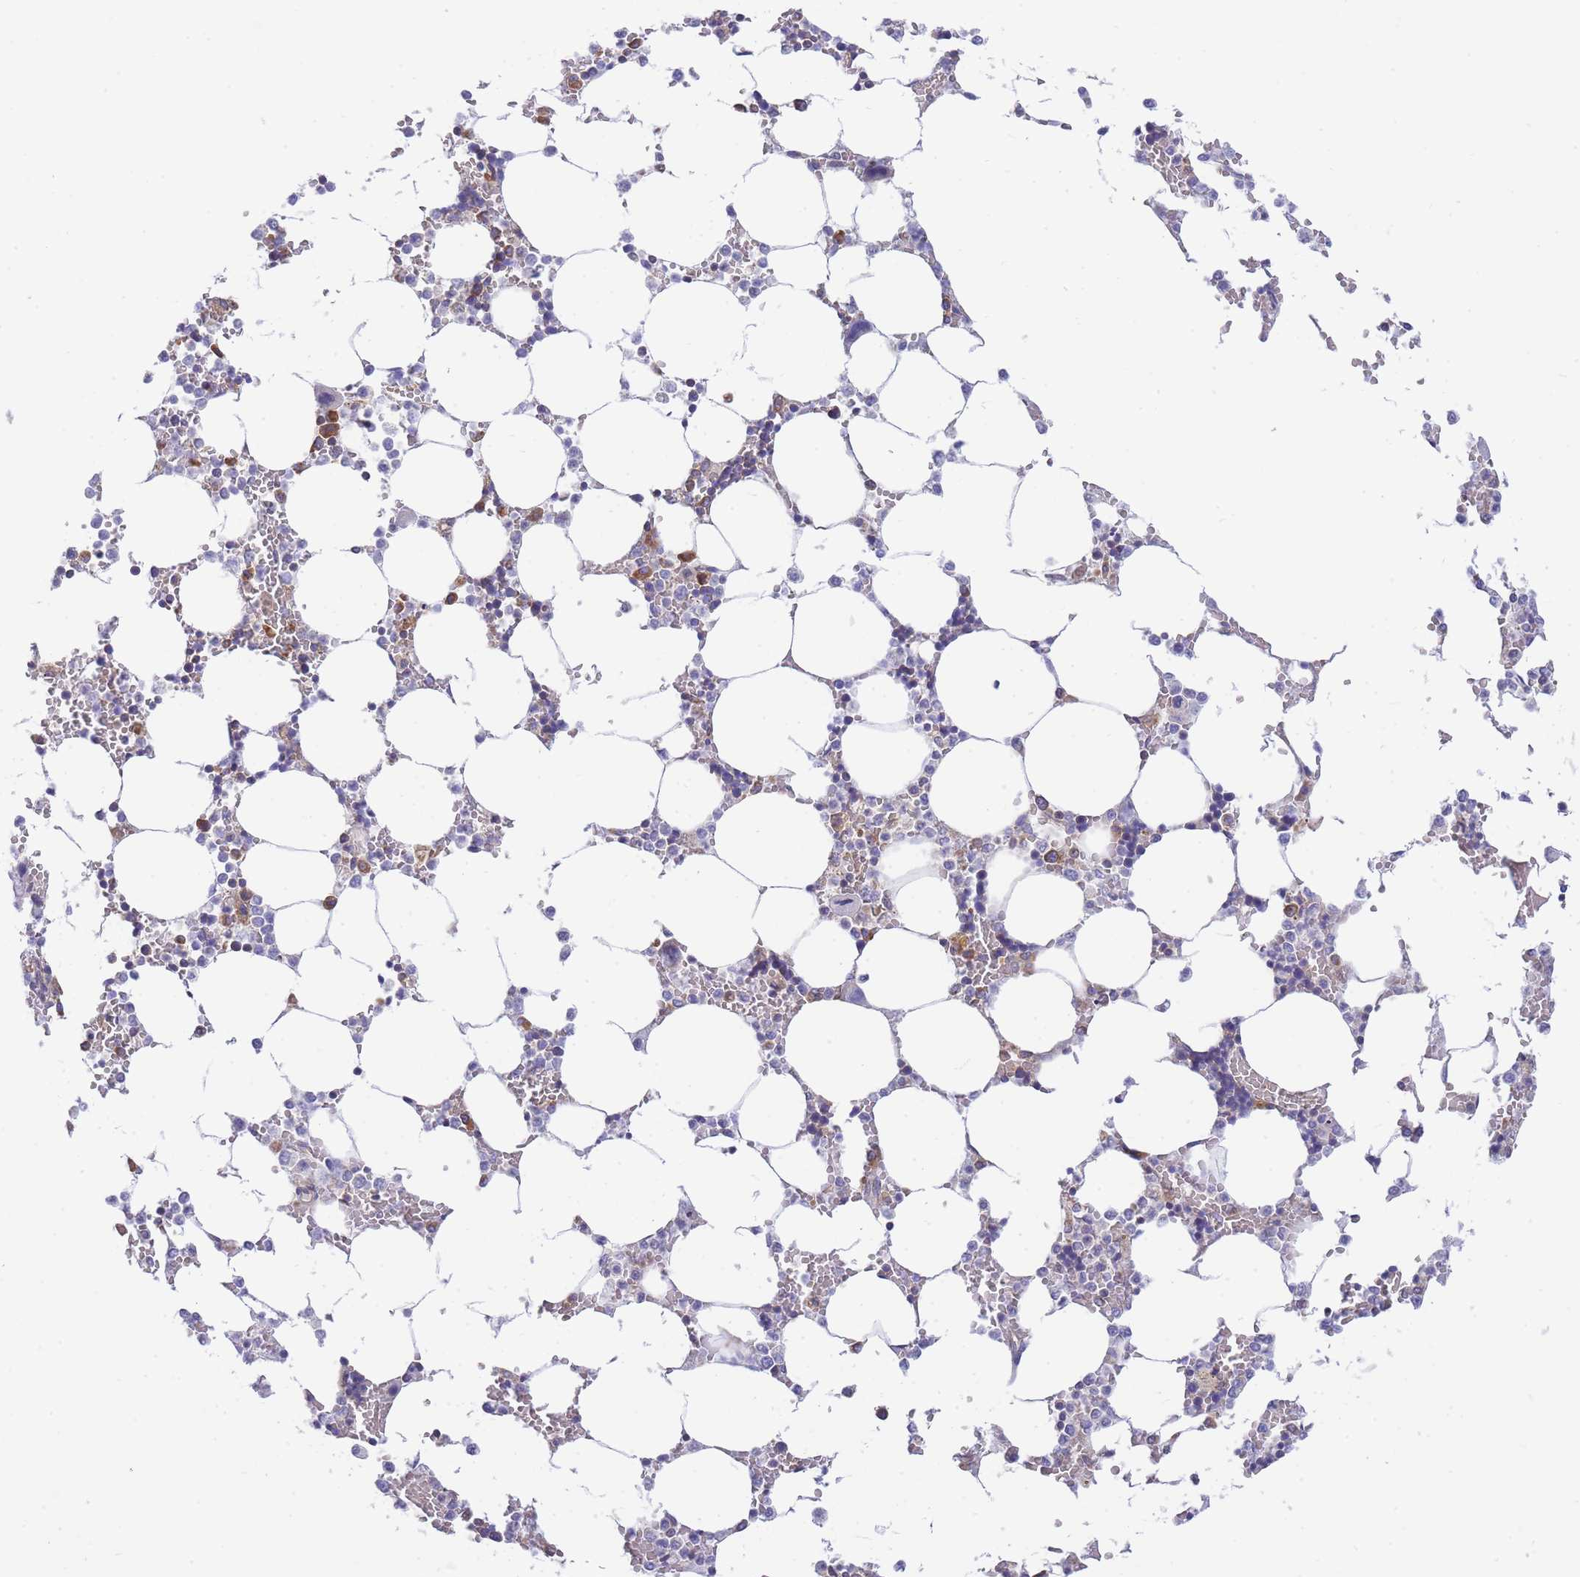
{"staining": {"intensity": "moderate", "quantity": "<25%", "location": "cytoplasmic/membranous"}, "tissue": "bone marrow", "cell_type": "Hematopoietic cells", "image_type": "normal", "snomed": [{"axis": "morphology", "description": "Normal tissue, NOS"}, {"axis": "topography", "description": "Bone marrow"}], "caption": "Approximately <25% of hematopoietic cells in normal bone marrow reveal moderate cytoplasmic/membranous protein positivity as visualized by brown immunohistochemical staining.", "gene": "SH2B2", "patient": {"sex": "male", "age": 64}}